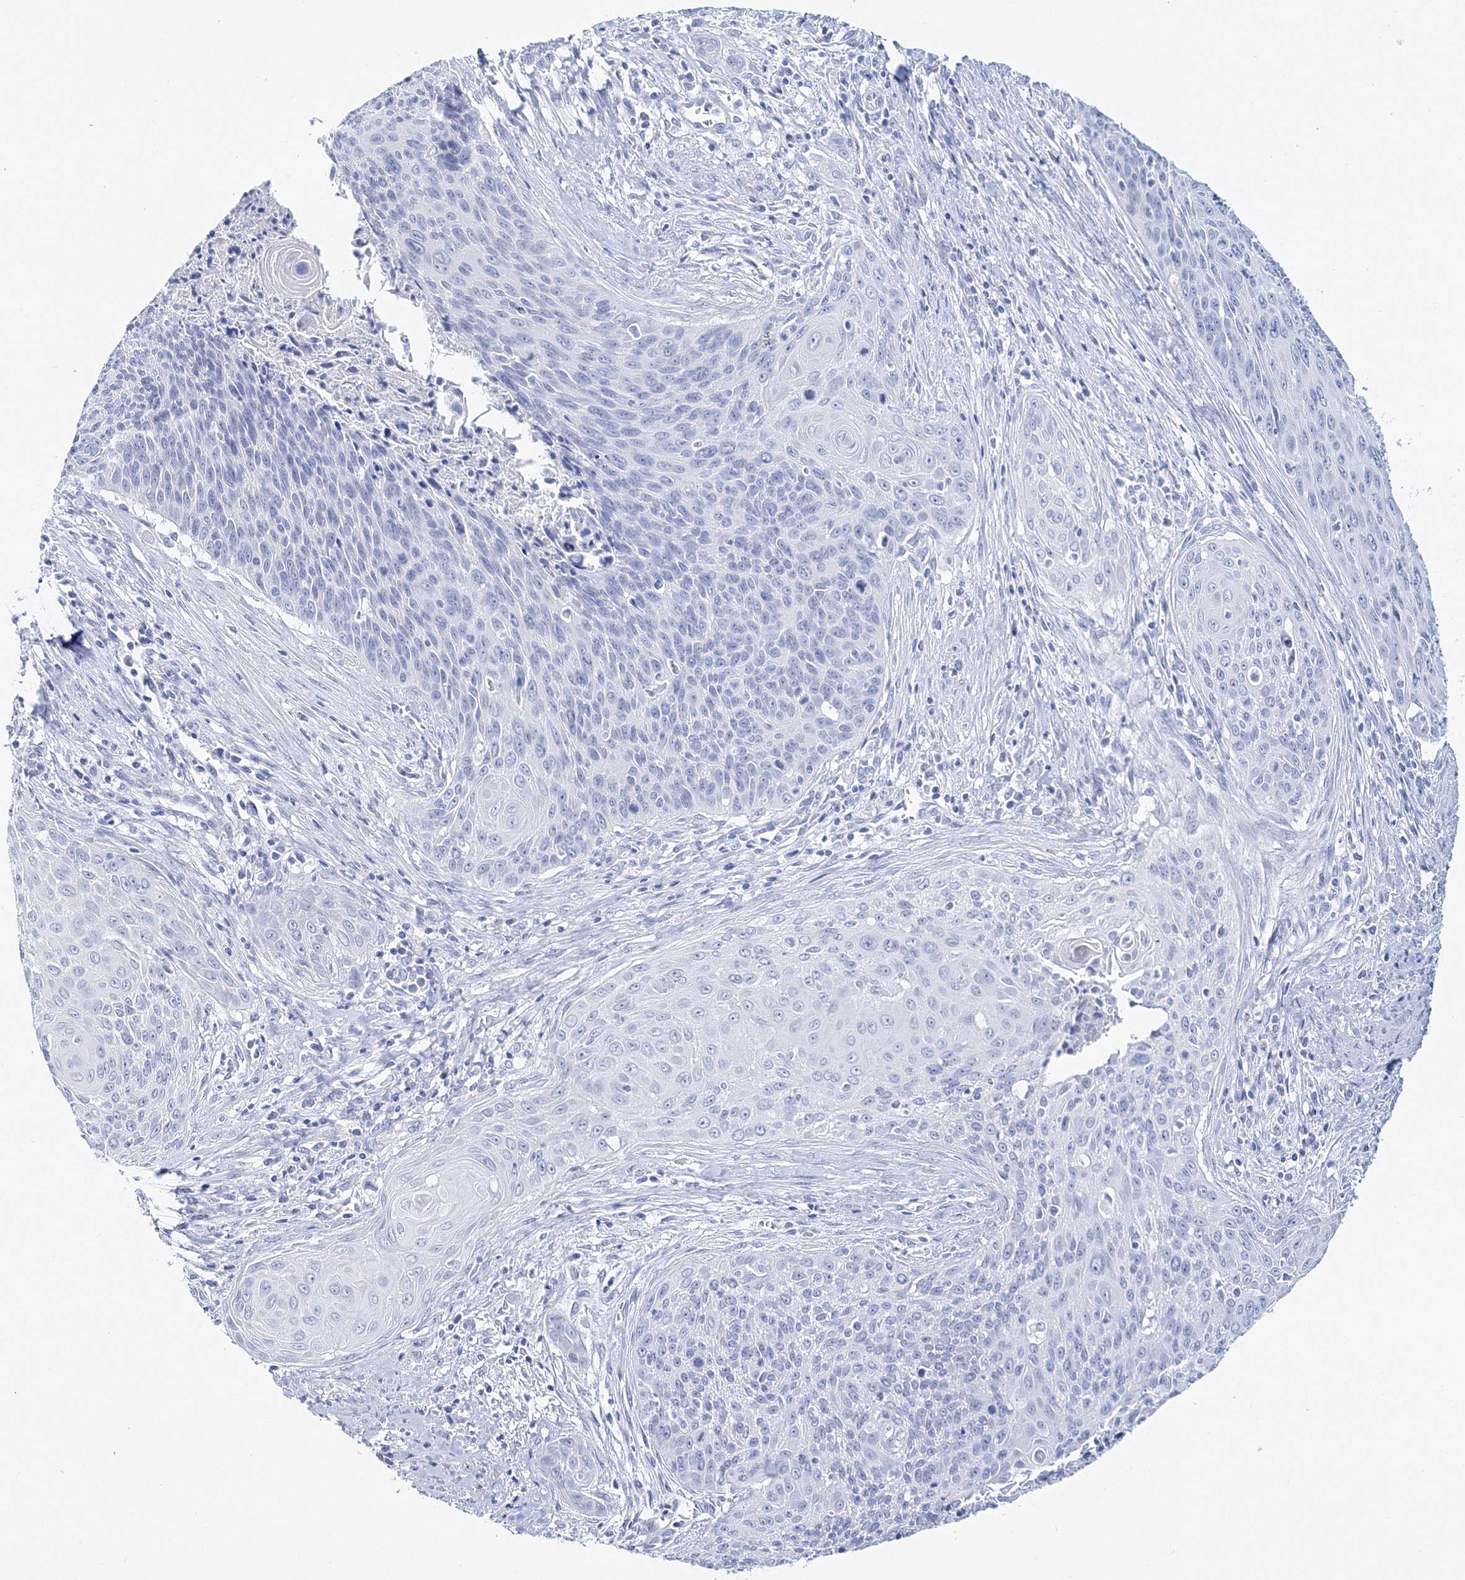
{"staining": {"intensity": "negative", "quantity": "none", "location": "none"}, "tissue": "cervical cancer", "cell_type": "Tumor cells", "image_type": "cancer", "snomed": [{"axis": "morphology", "description": "Squamous cell carcinoma, NOS"}, {"axis": "topography", "description": "Cervix"}], "caption": "Immunohistochemistry of cervical cancer displays no positivity in tumor cells.", "gene": "MYOZ2", "patient": {"sex": "female", "age": 55}}